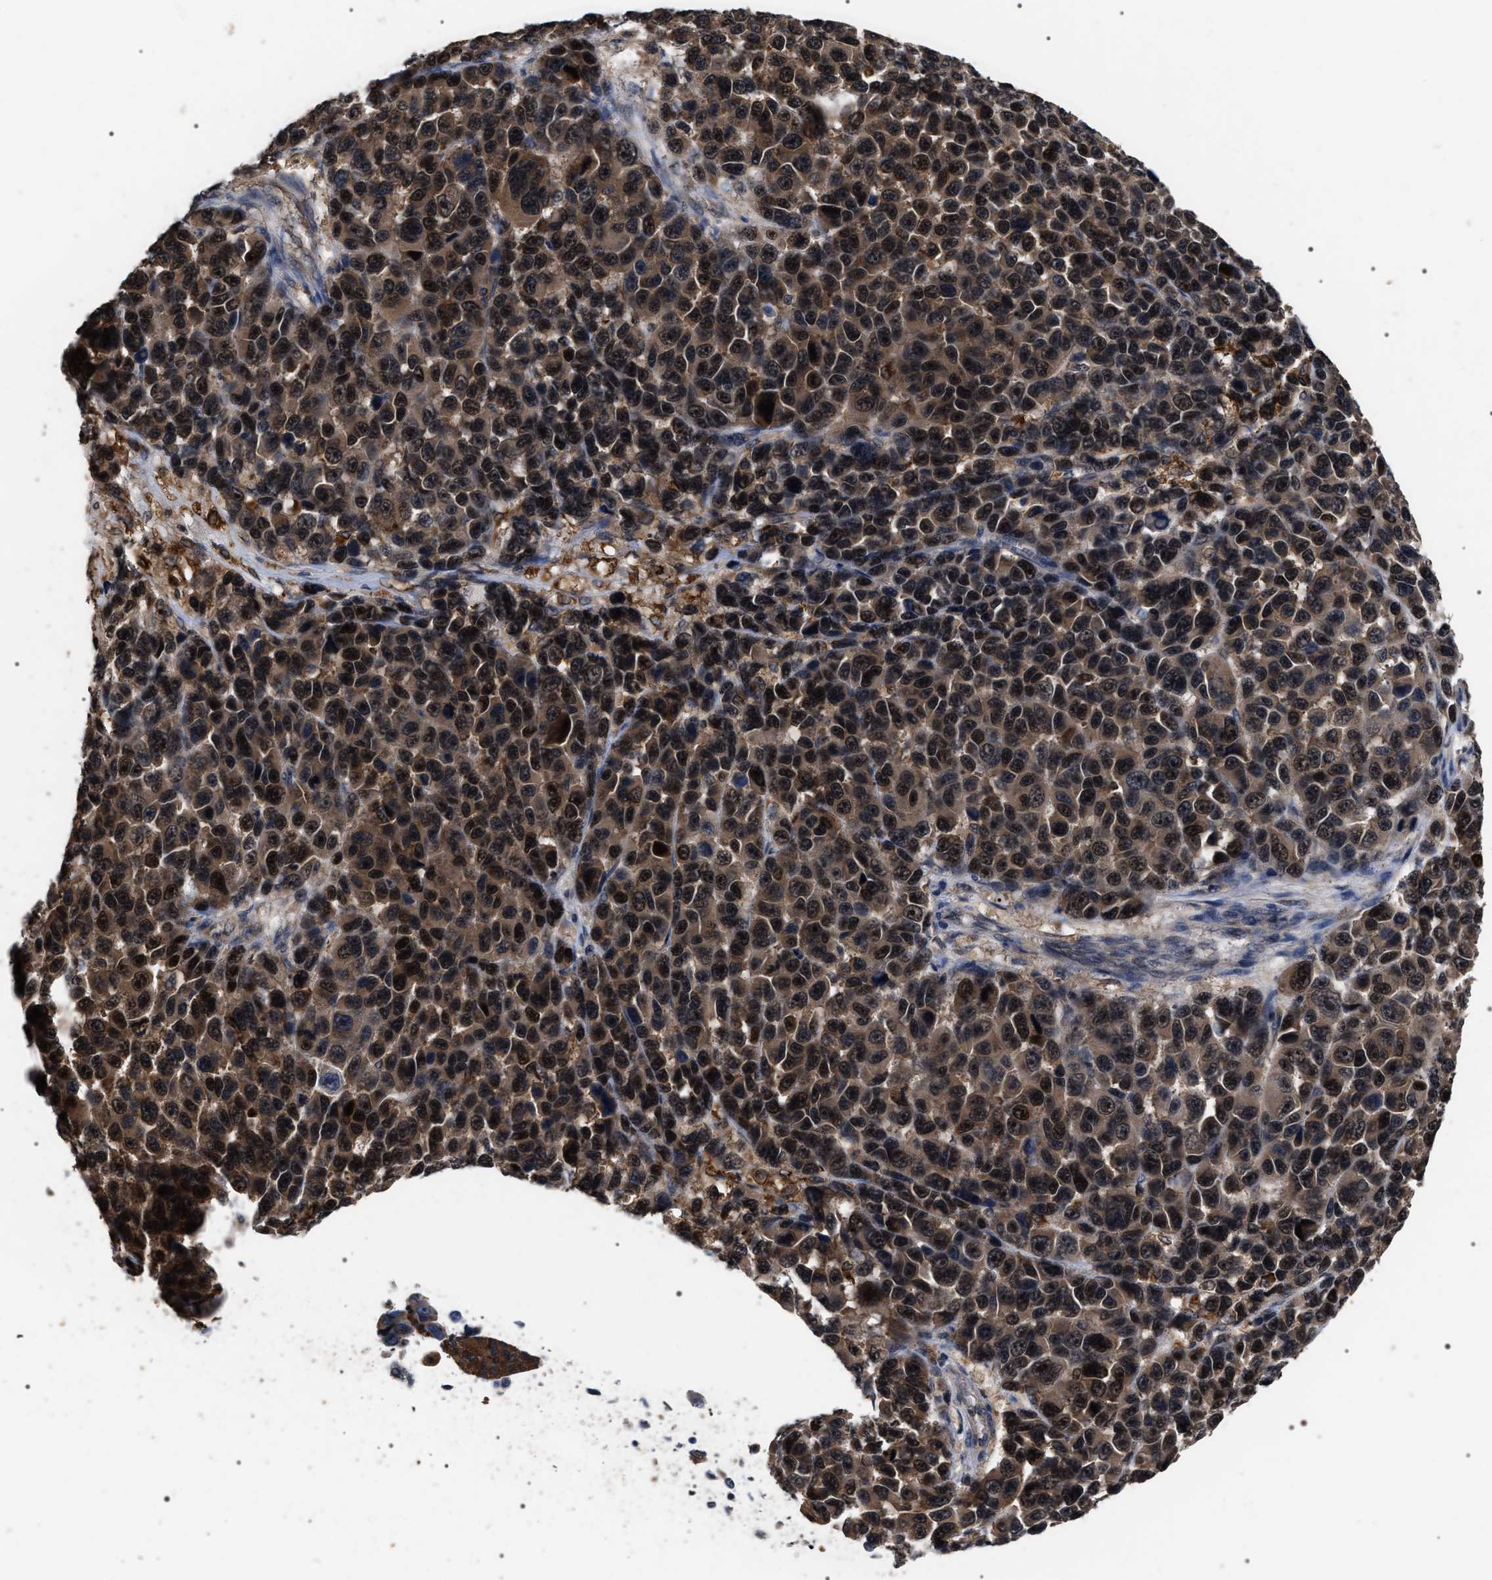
{"staining": {"intensity": "strong", "quantity": ">75%", "location": "cytoplasmic/membranous,nuclear"}, "tissue": "melanoma", "cell_type": "Tumor cells", "image_type": "cancer", "snomed": [{"axis": "morphology", "description": "Malignant melanoma, NOS"}, {"axis": "topography", "description": "Skin"}], "caption": "A brown stain labels strong cytoplasmic/membranous and nuclear positivity of a protein in human melanoma tumor cells.", "gene": "UPF3A", "patient": {"sex": "male", "age": 53}}